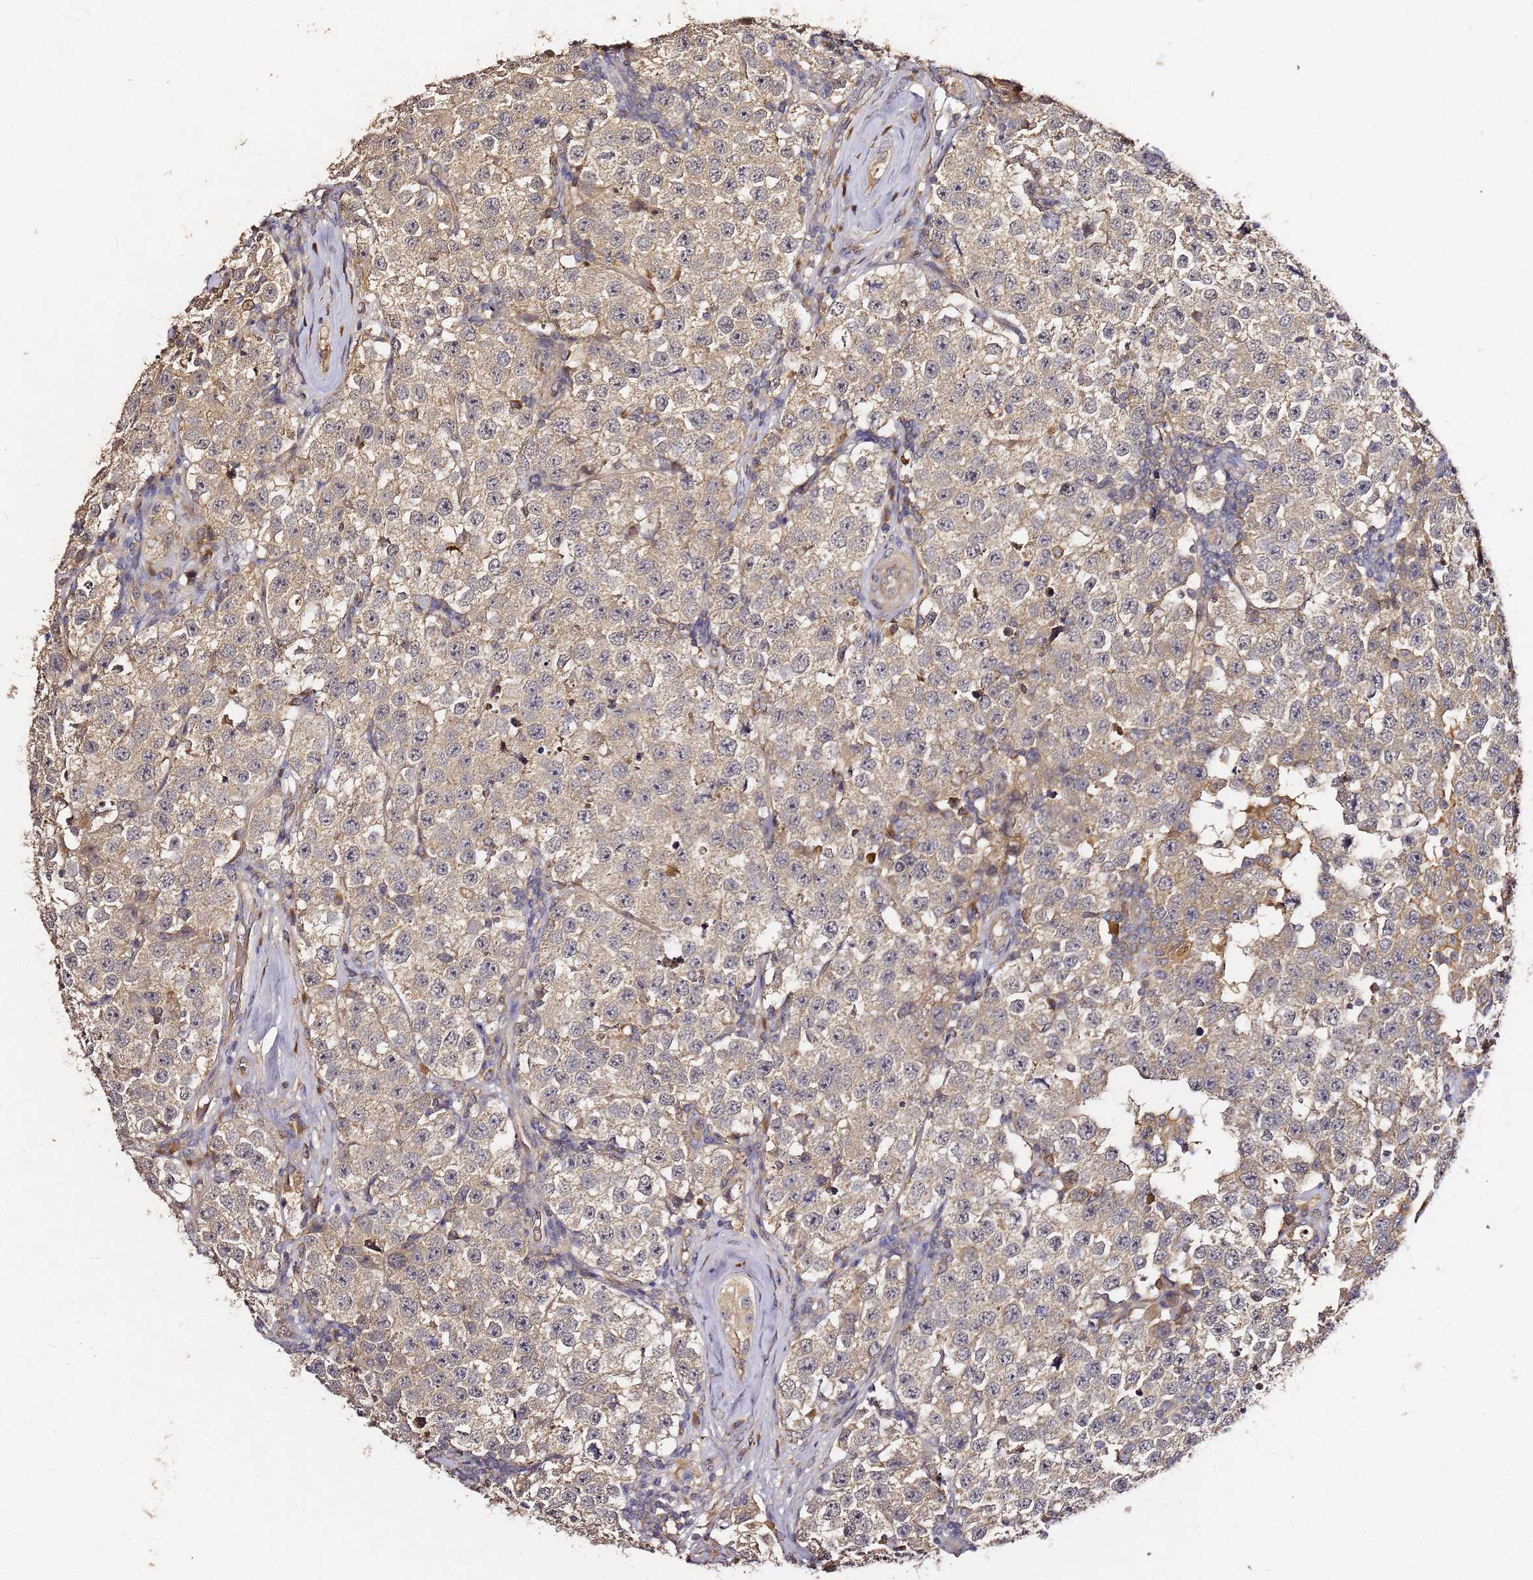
{"staining": {"intensity": "weak", "quantity": ">75%", "location": "cytoplasmic/membranous"}, "tissue": "testis cancer", "cell_type": "Tumor cells", "image_type": "cancer", "snomed": [{"axis": "morphology", "description": "Seminoma, NOS"}, {"axis": "topography", "description": "Testis"}], "caption": "Protein expression analysis of human testis cancer (seminoma) reveals weak cytoplasmic/membranous positivity in approximately >75% of tumor cells.", "gene": "C6orf136", "patient": {"sex": "male", "age": 34}}